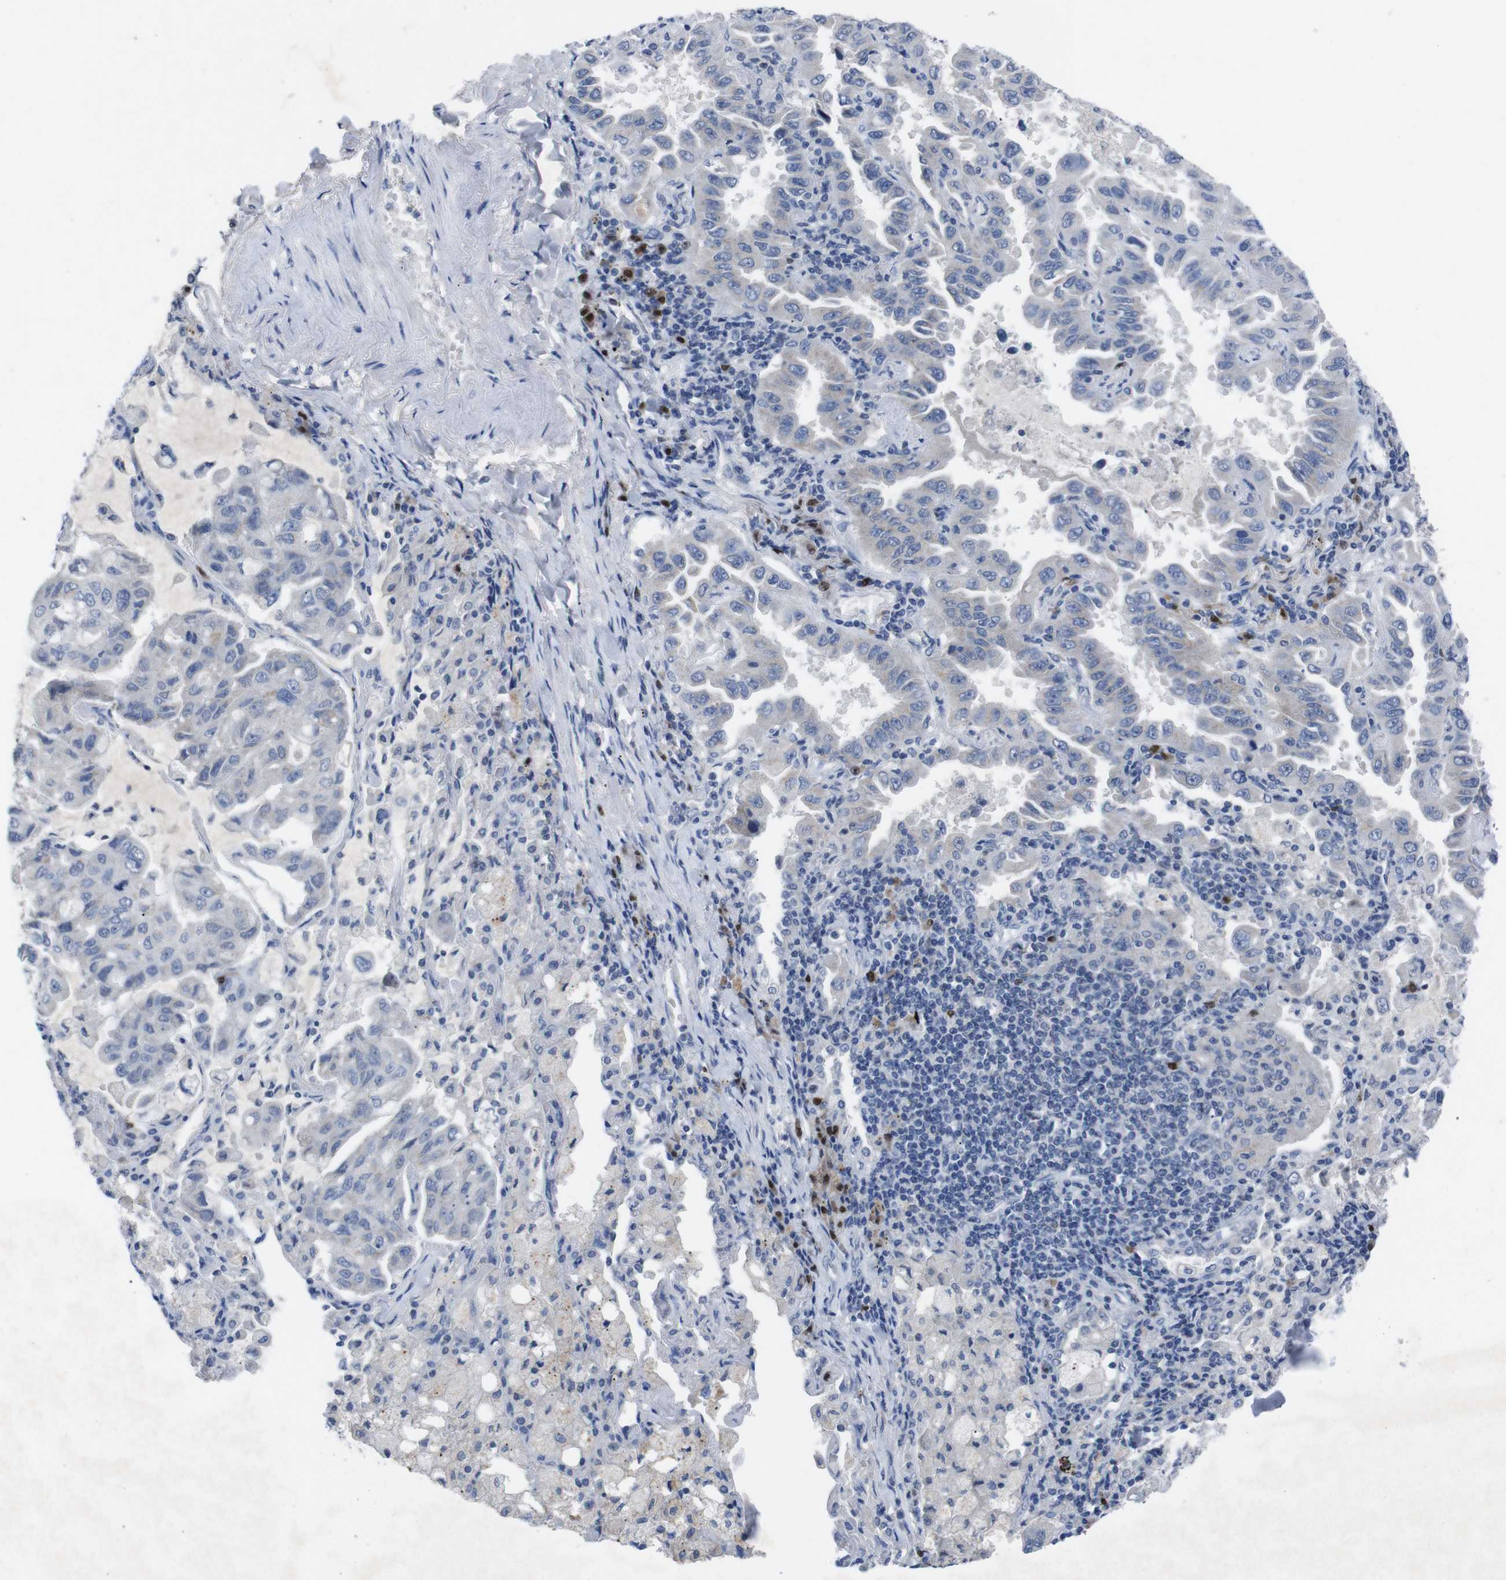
{"staining": {"intensity": "negative", "quantity": "none", "location": "none"}, "tissue": "lung cancer", "cell_type": "Tumor cells", "image_type": "cancer", "snomed": [{"axis": "morphology", "description": "Adenocarcinoma, NOS"}, {"axis": "topography", "description": "Lung"}], "caption": "Protein analysis of lung adenocarcinoma demonstrates no significant staining in tumor cells.", "gene": "IRF4", "patient": {"sex": "male", "age": 64}}